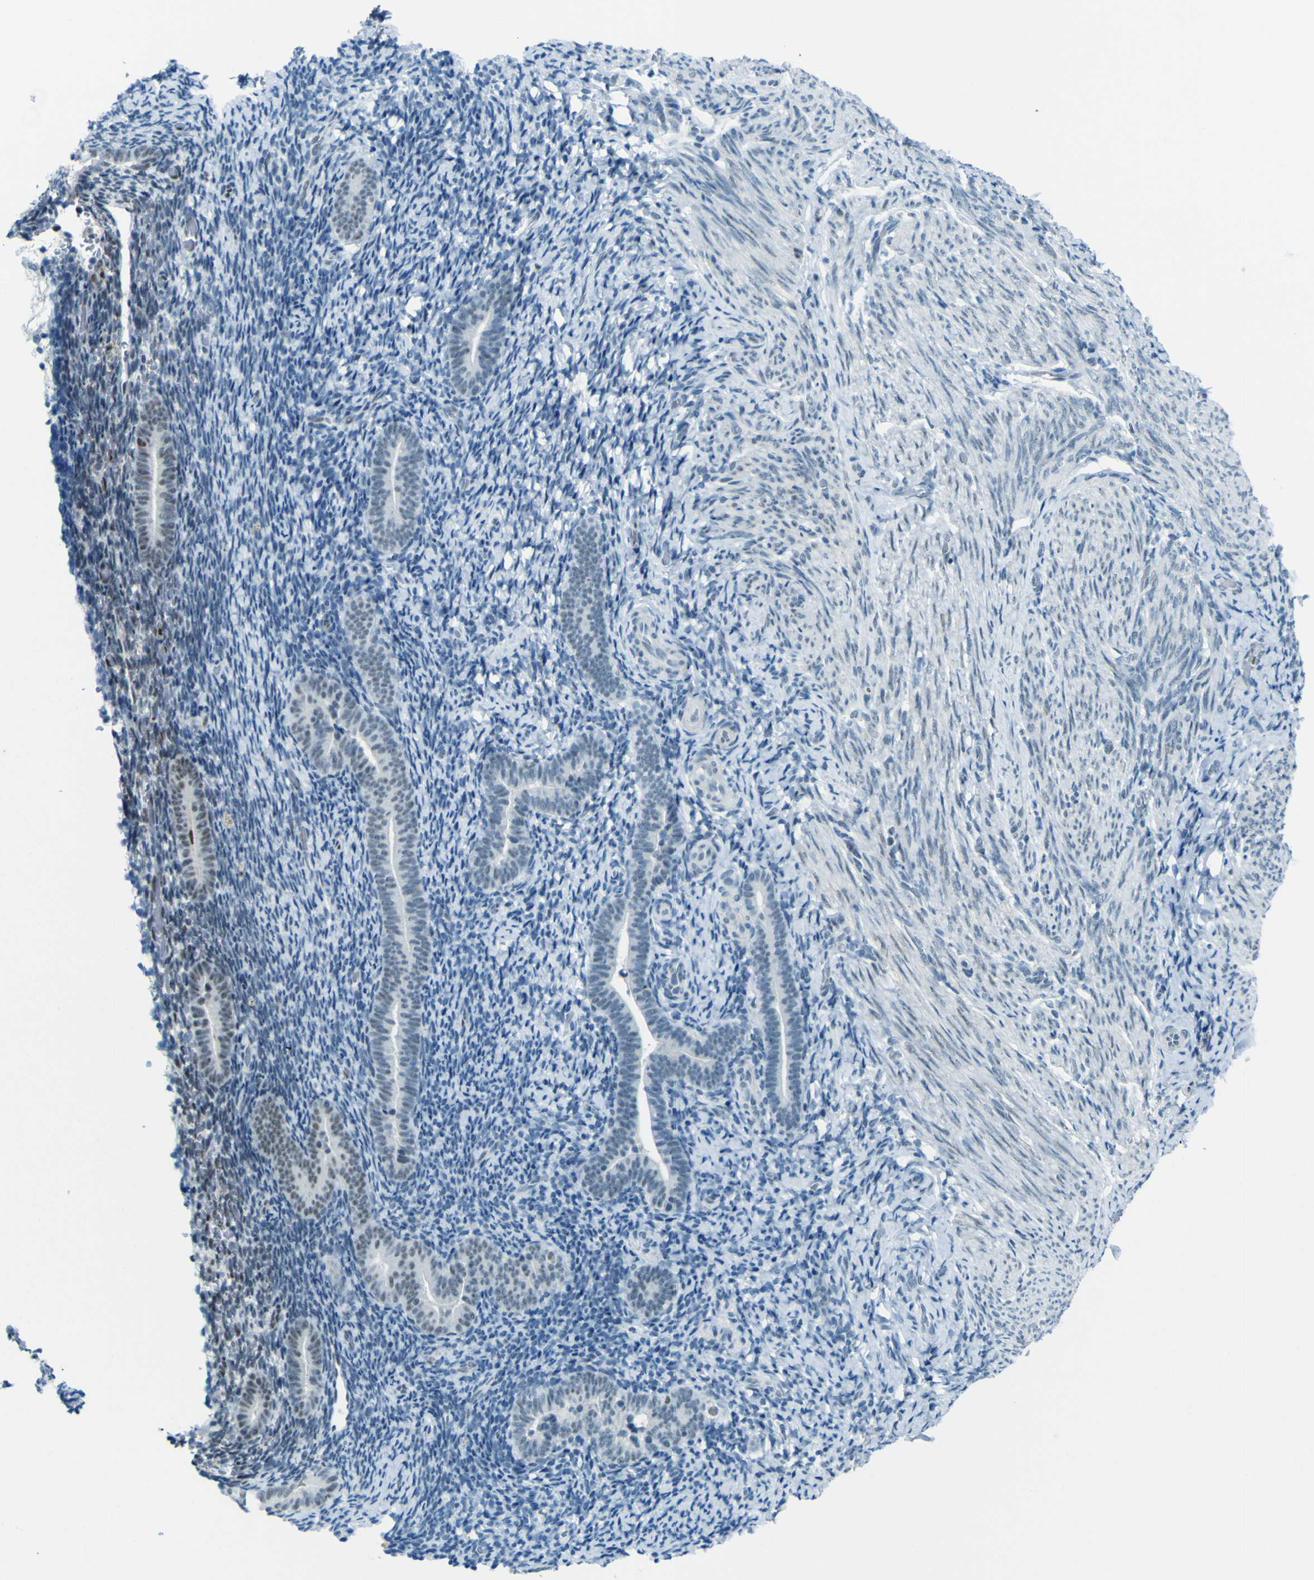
{"staining": {"intensity": "negative", "quantity": "none", "location": "none"}, "tissue": "endometrium", "cell_type": "Cells in endometrial stroma", "image_type": "normal", "snomed": [{"axis": "morphology", "description": "Normal tissue, NOS"}, {"axis": "topography", "description": "Endometrium"}], "caption": "This is an IHC histopathology image of normal endometrium. There is no staining in cells in endometrial stroma.", "gene": "CEBPG", "patient": {"sex": "female", "age": 51}}